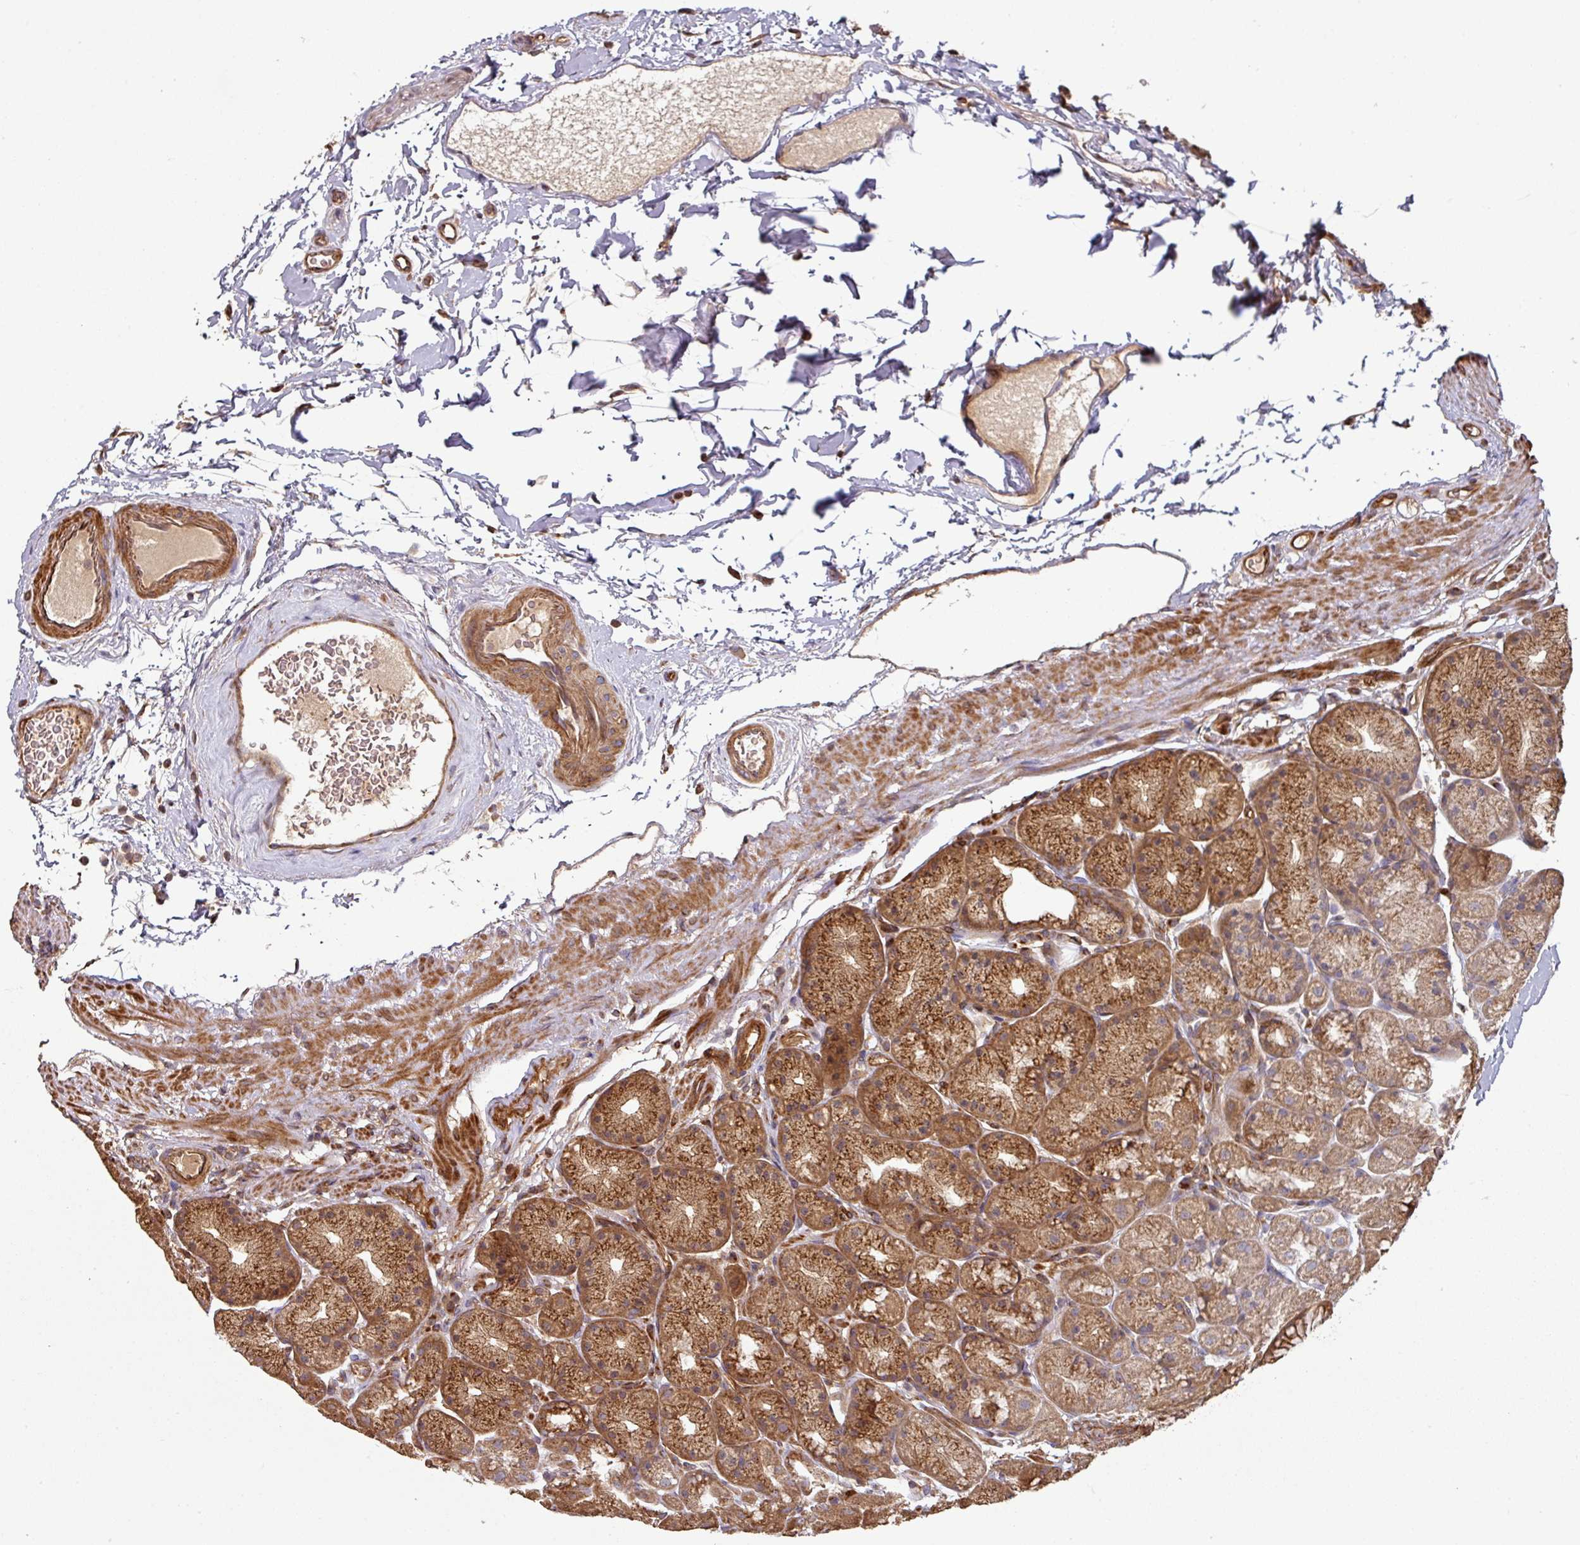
{"staining": {"intensity": "strong", "quantity": "25%-75%", "location": "cytoplasmic/membranous"}, "tissue": "stomach", "cell_type": "Glandular cells", "image_type": "normal", "snomed": [{"axis": "morphology", "description": "Normal tissue, NOS"}, {"axis": "topography", "description": "Stomach, lower"}], "caption": "A high-resolution histopathology image shows immunohistochemistry staining of unremarkable stomach, which displays strong cytoplasmic/membranous expression in about 25%-75% of glandular cells.", "gene": "SIK1", "patient": {"sex": "male", "age": 67}}